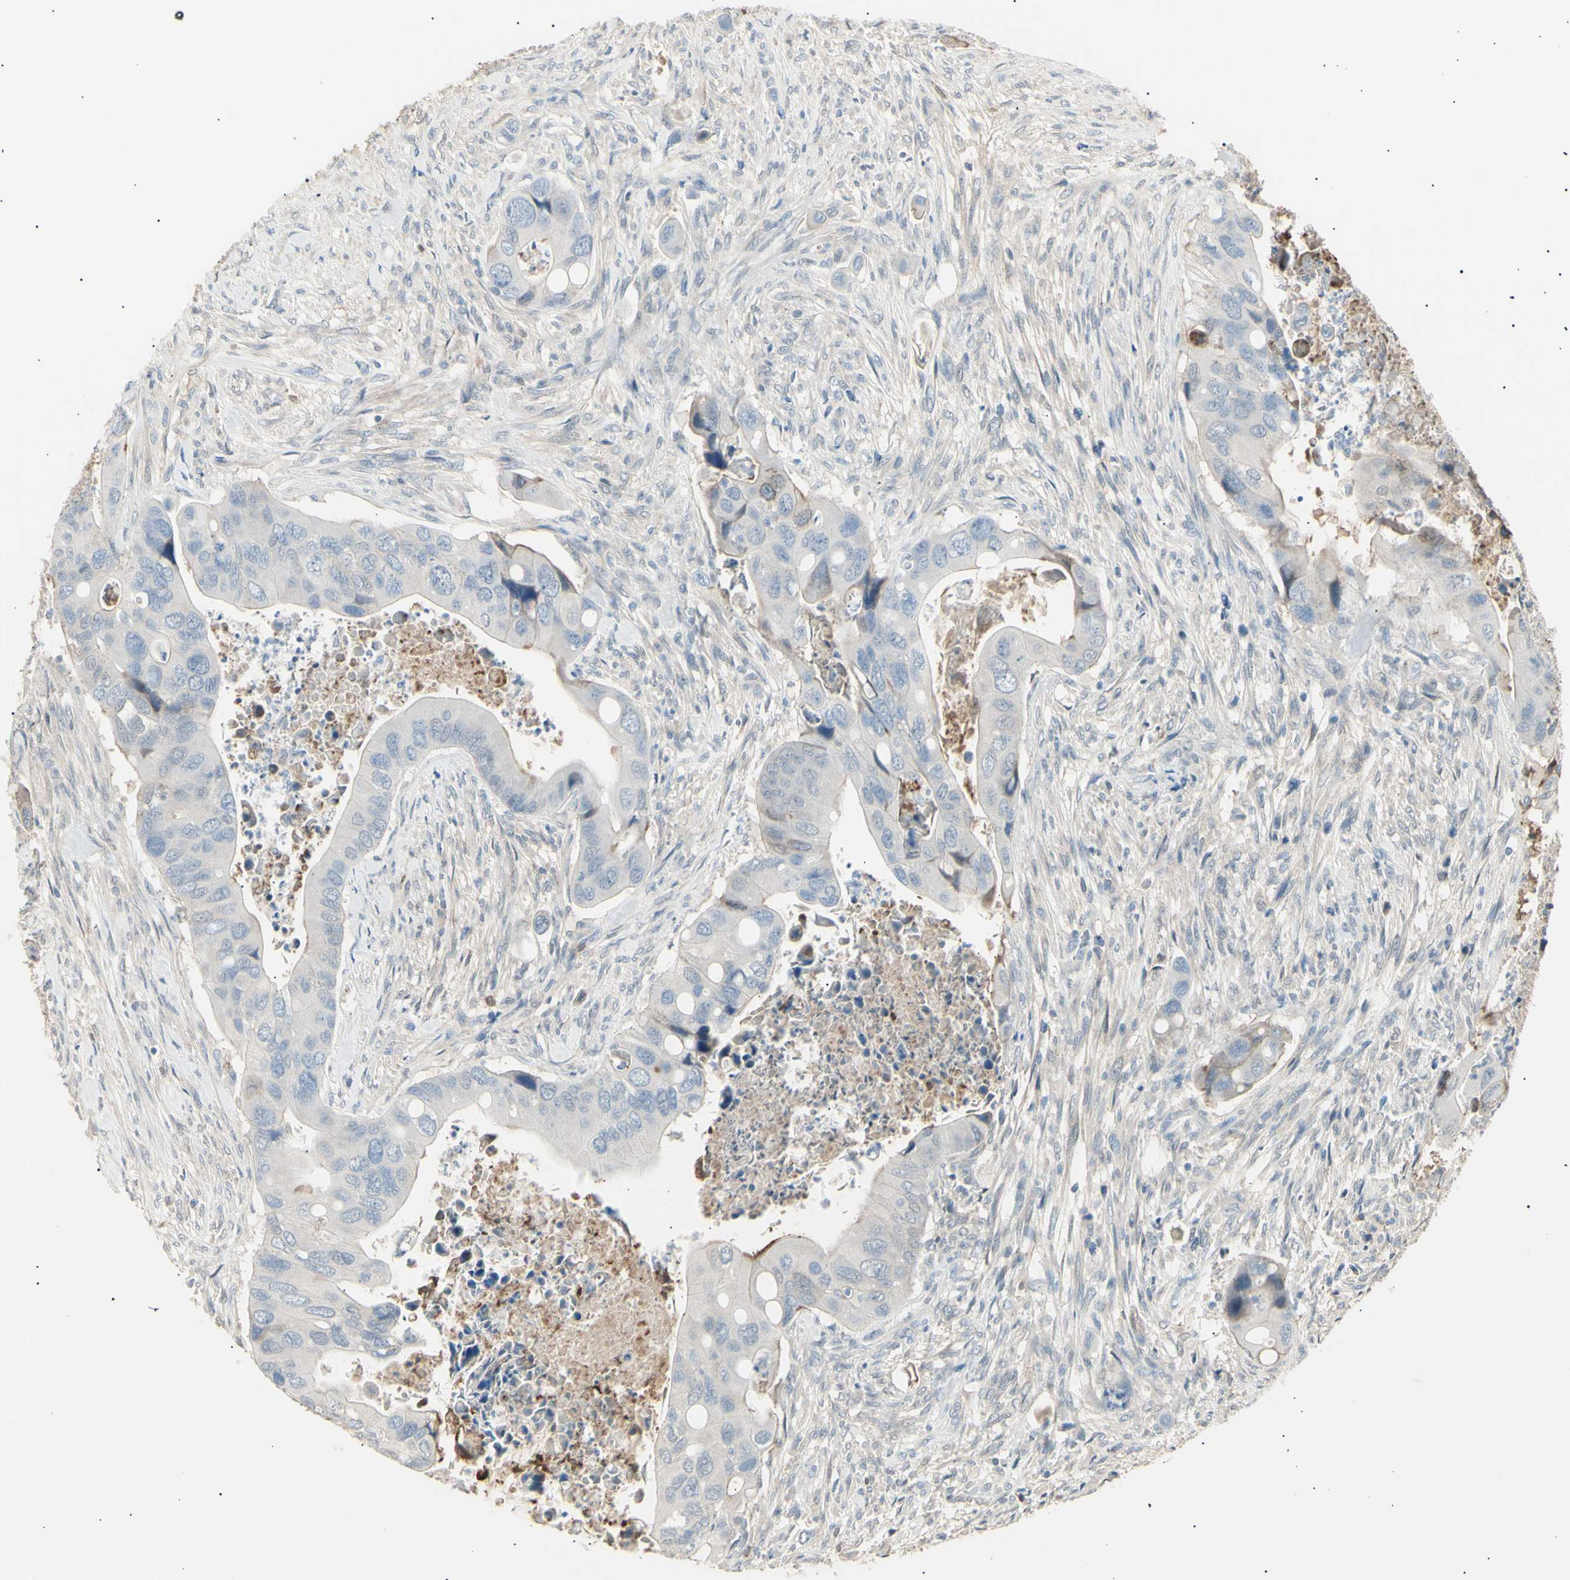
{"staining": {"intensity": "weak", "quantity": "<25%", "location": "cytoplasmic/membranous"}, "tissue": "colorectal cancer", "cell_type": "Tumor cells", "image_type": "cancer", "snomed": [{"axis": "morphology", "description": "Adenocarcinoma, NOS"}, {"axis": "topography", "description": "Rectum"}], "caption": "Adenocarcinoma (colorectal) was stained to show a protein in brown. There is no significant positivity in tumor cells. The staining was performed using DAB (3,3'-diaminobenzidine) to visualize the protein expression in brown, while the nuclei were stained in blue with hematoxylin (Magnification: 20x).", "gene": "LHPP", "patient": {"sex": "female", "age": 57}}